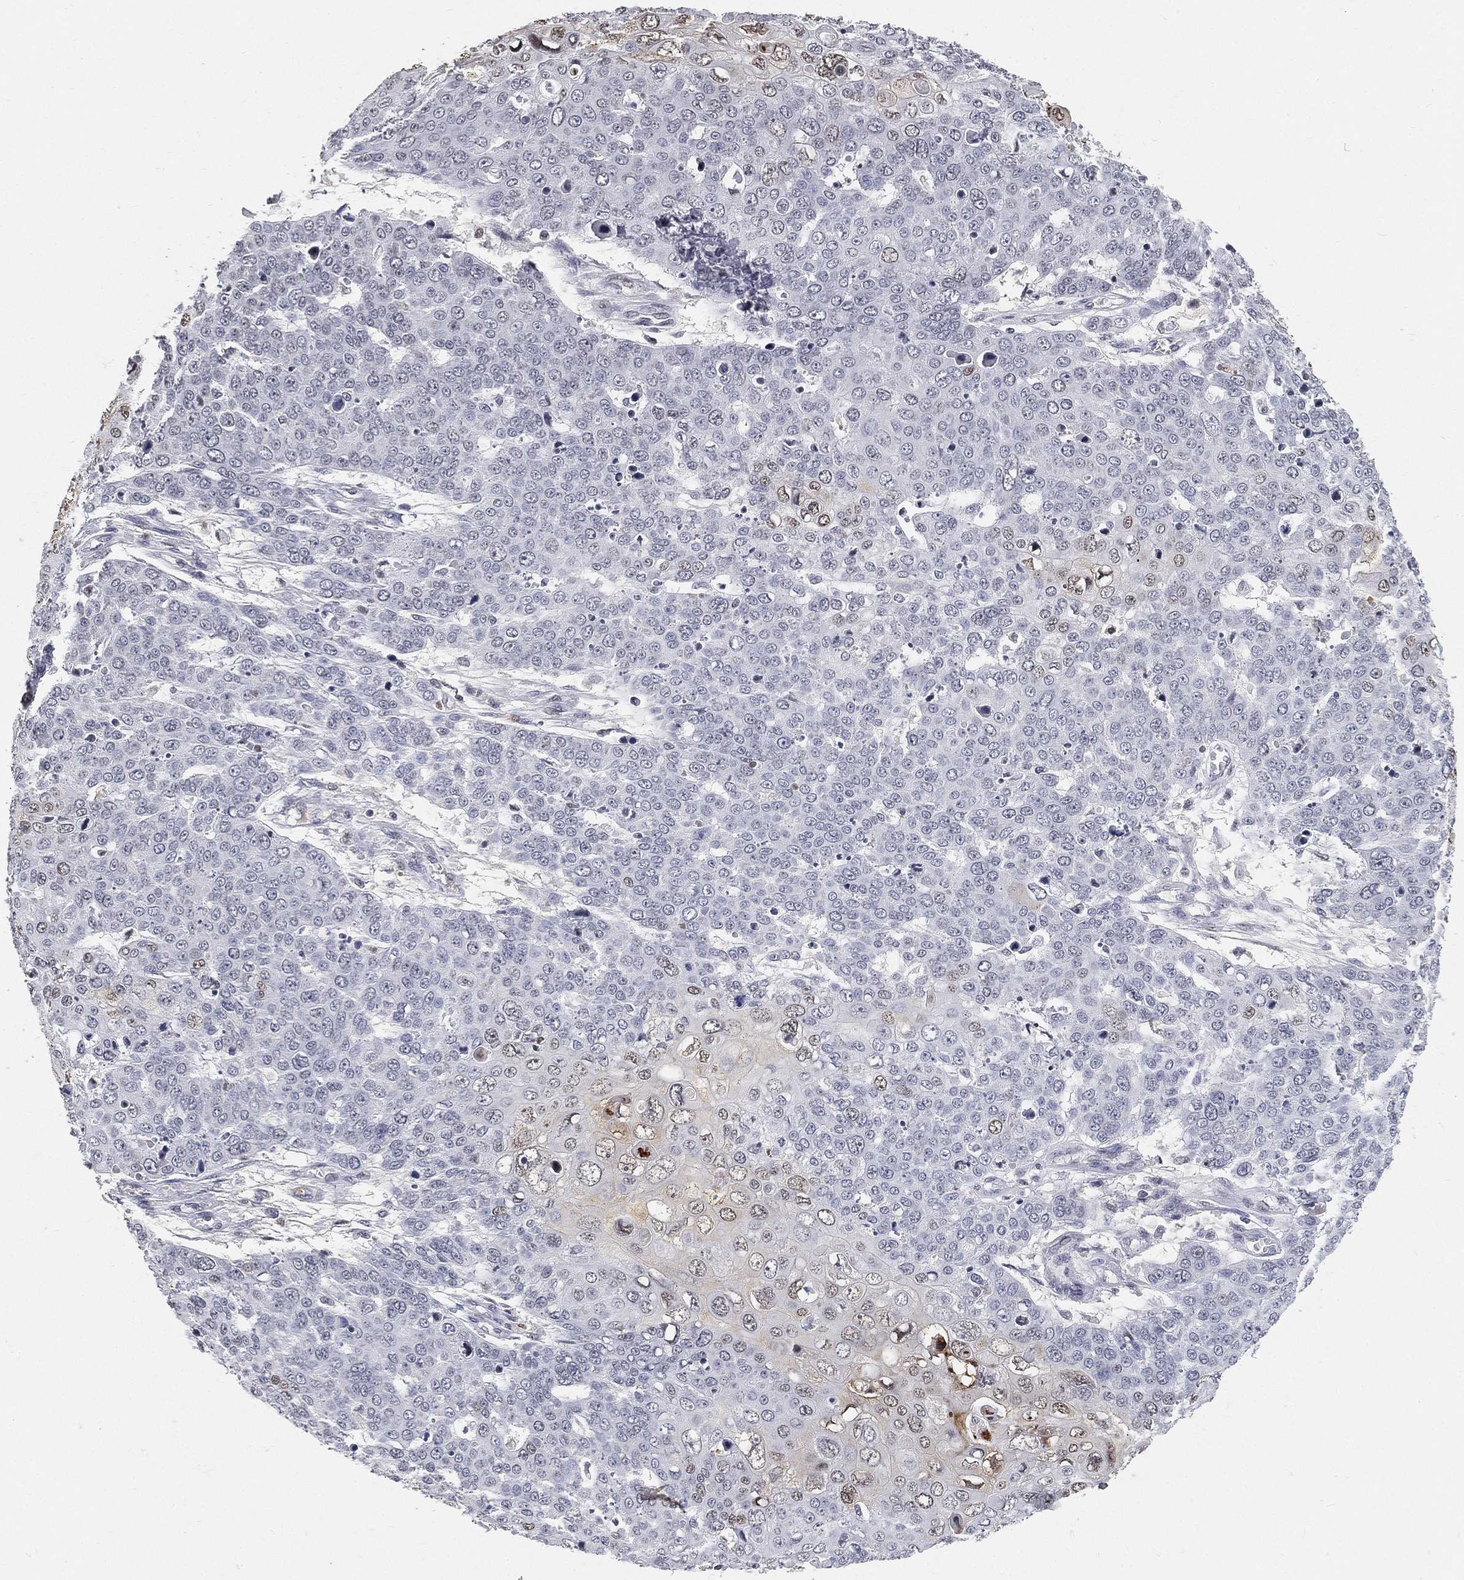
{"staining": {"intensity": "negative", "quantity": "none", "location": "none"}, "tissue": "skin cancer", "cell_type": "Tumor cells", "image_type": "cancer", "snomed": [{"axis": "morphology", "description": "Squamous cell carcinoma, NOS"}, {"axis": "topography", "description": "Skin"}], "caption": "A high-resolution micrograph shows immunohistochemistry (IHC) staining of skin squamous cell carcinoma, which demonstrates no significant staining in tumor cells.", "gene": "ARG1", "patient": {"sex": "male", "age": 71}}